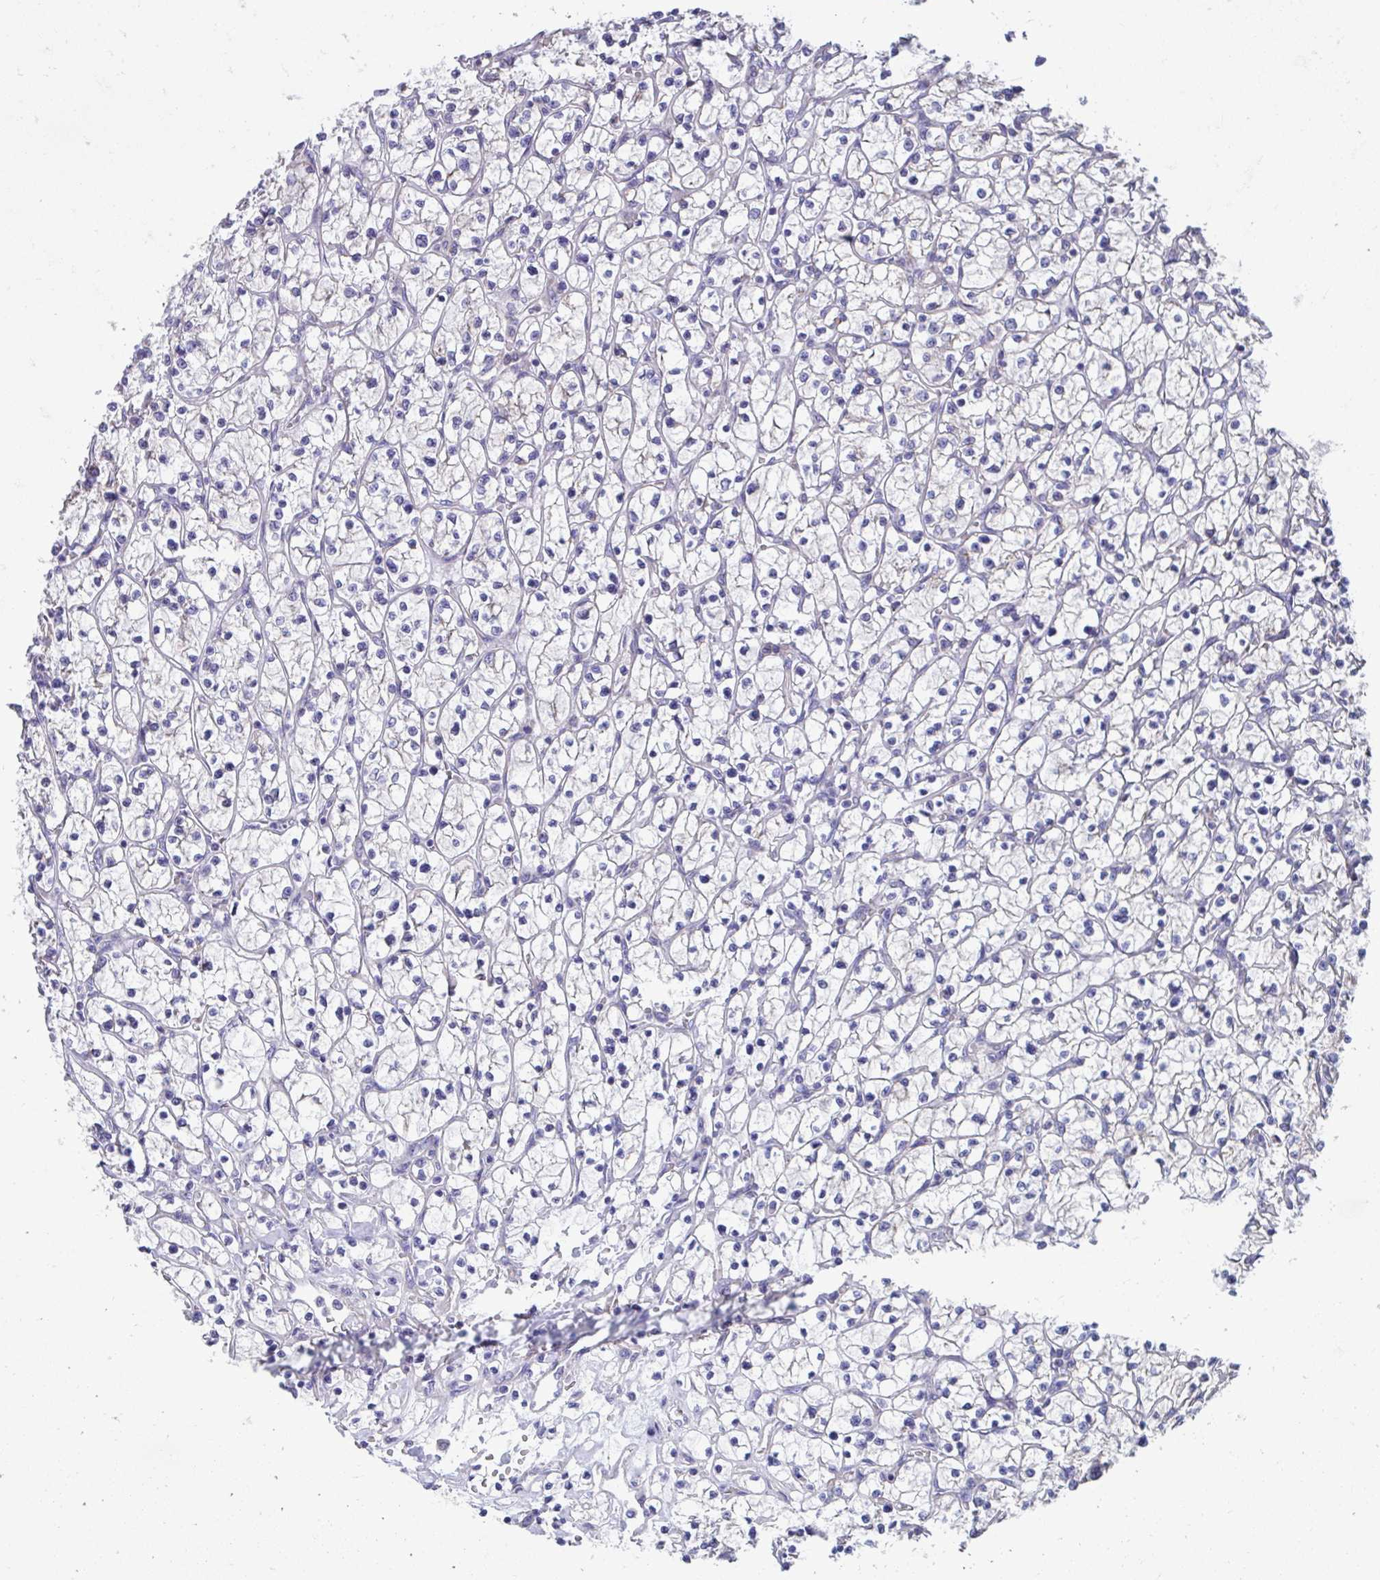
{"staining": {"intensity": "negative", "quantity": "none", "location": "none"}, "tissue": "renal cancer", "cell_type": "Tumor cells", "image_type": "cancer", "snomed": [{"axis": "morphology", "description": "Adenocarcinoma, NOS"}, {"axis": "topography", "description": "Kidney"}], "caption": "Photomicrograph shows no significant protein expression in tumor cells of renal cancer.", "gene": "LINGO4", "patient": {"sex": "female", "age": 64}}